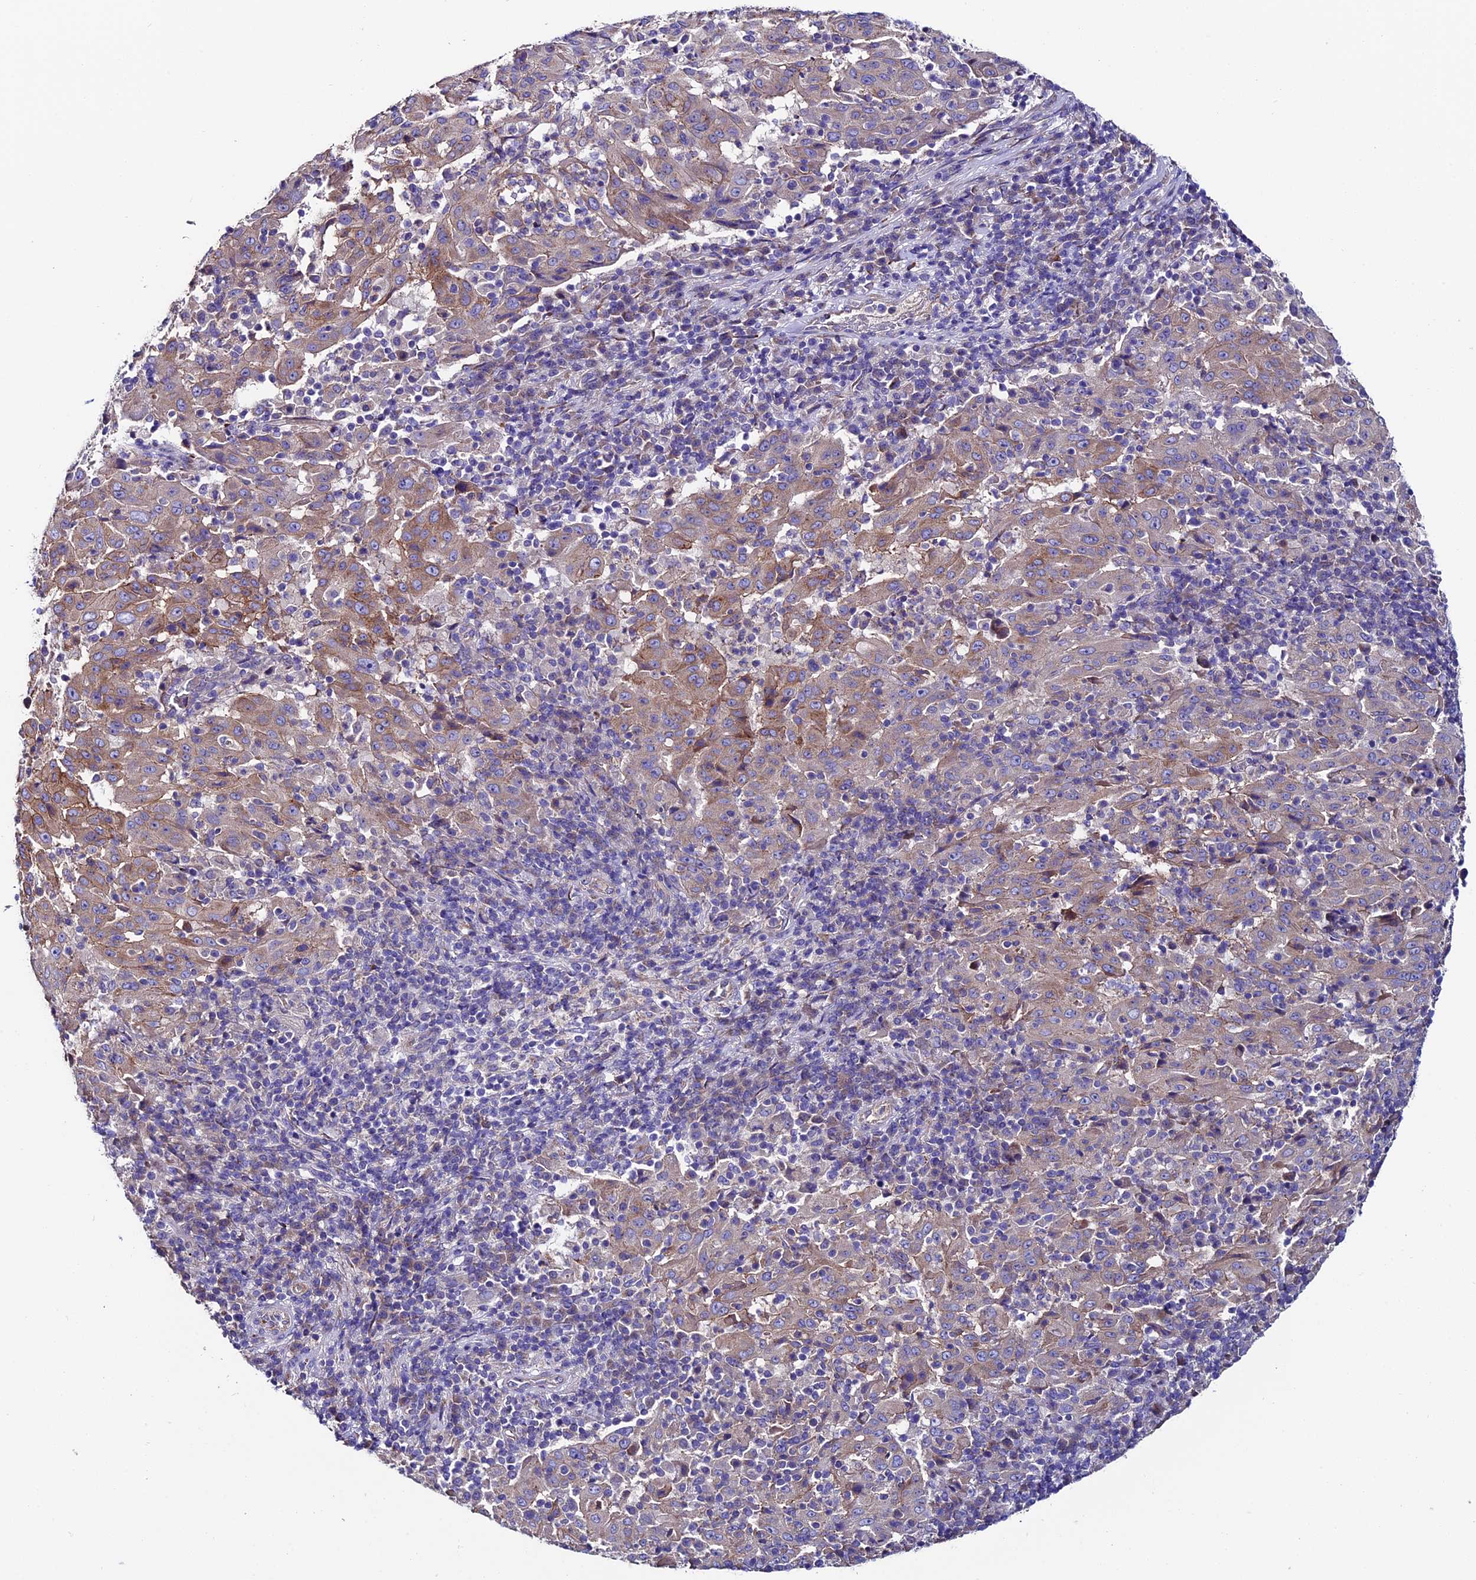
{"staining": {"intensity": "moderate", "quantity": ">75%", "location": "cytoplasmic/membranous"}, "tissue": "pancreatic cancer", "cell_type": "Tumor cells", "image_type": "cancer", "snomed": [{"axis": "morphology", "description": "Adenocarcinoma, NOS"}, {"axis": "topography", "description": "Pancreas"}], "caption": "Immunohistochemical staining of human adenocarcinoma (pancreatic) demonstrates medium levels of moderate cytoplasmic/membranous staining in approximately >75% of tumor cells. The staining was performed using DAB to visualize the protein expression in brown, while the nuclei were stained in blue with hematoxylin (Magnification: 20x).", "gene": "COMTD1", "patient": {"sex": "male", "age": 63}}